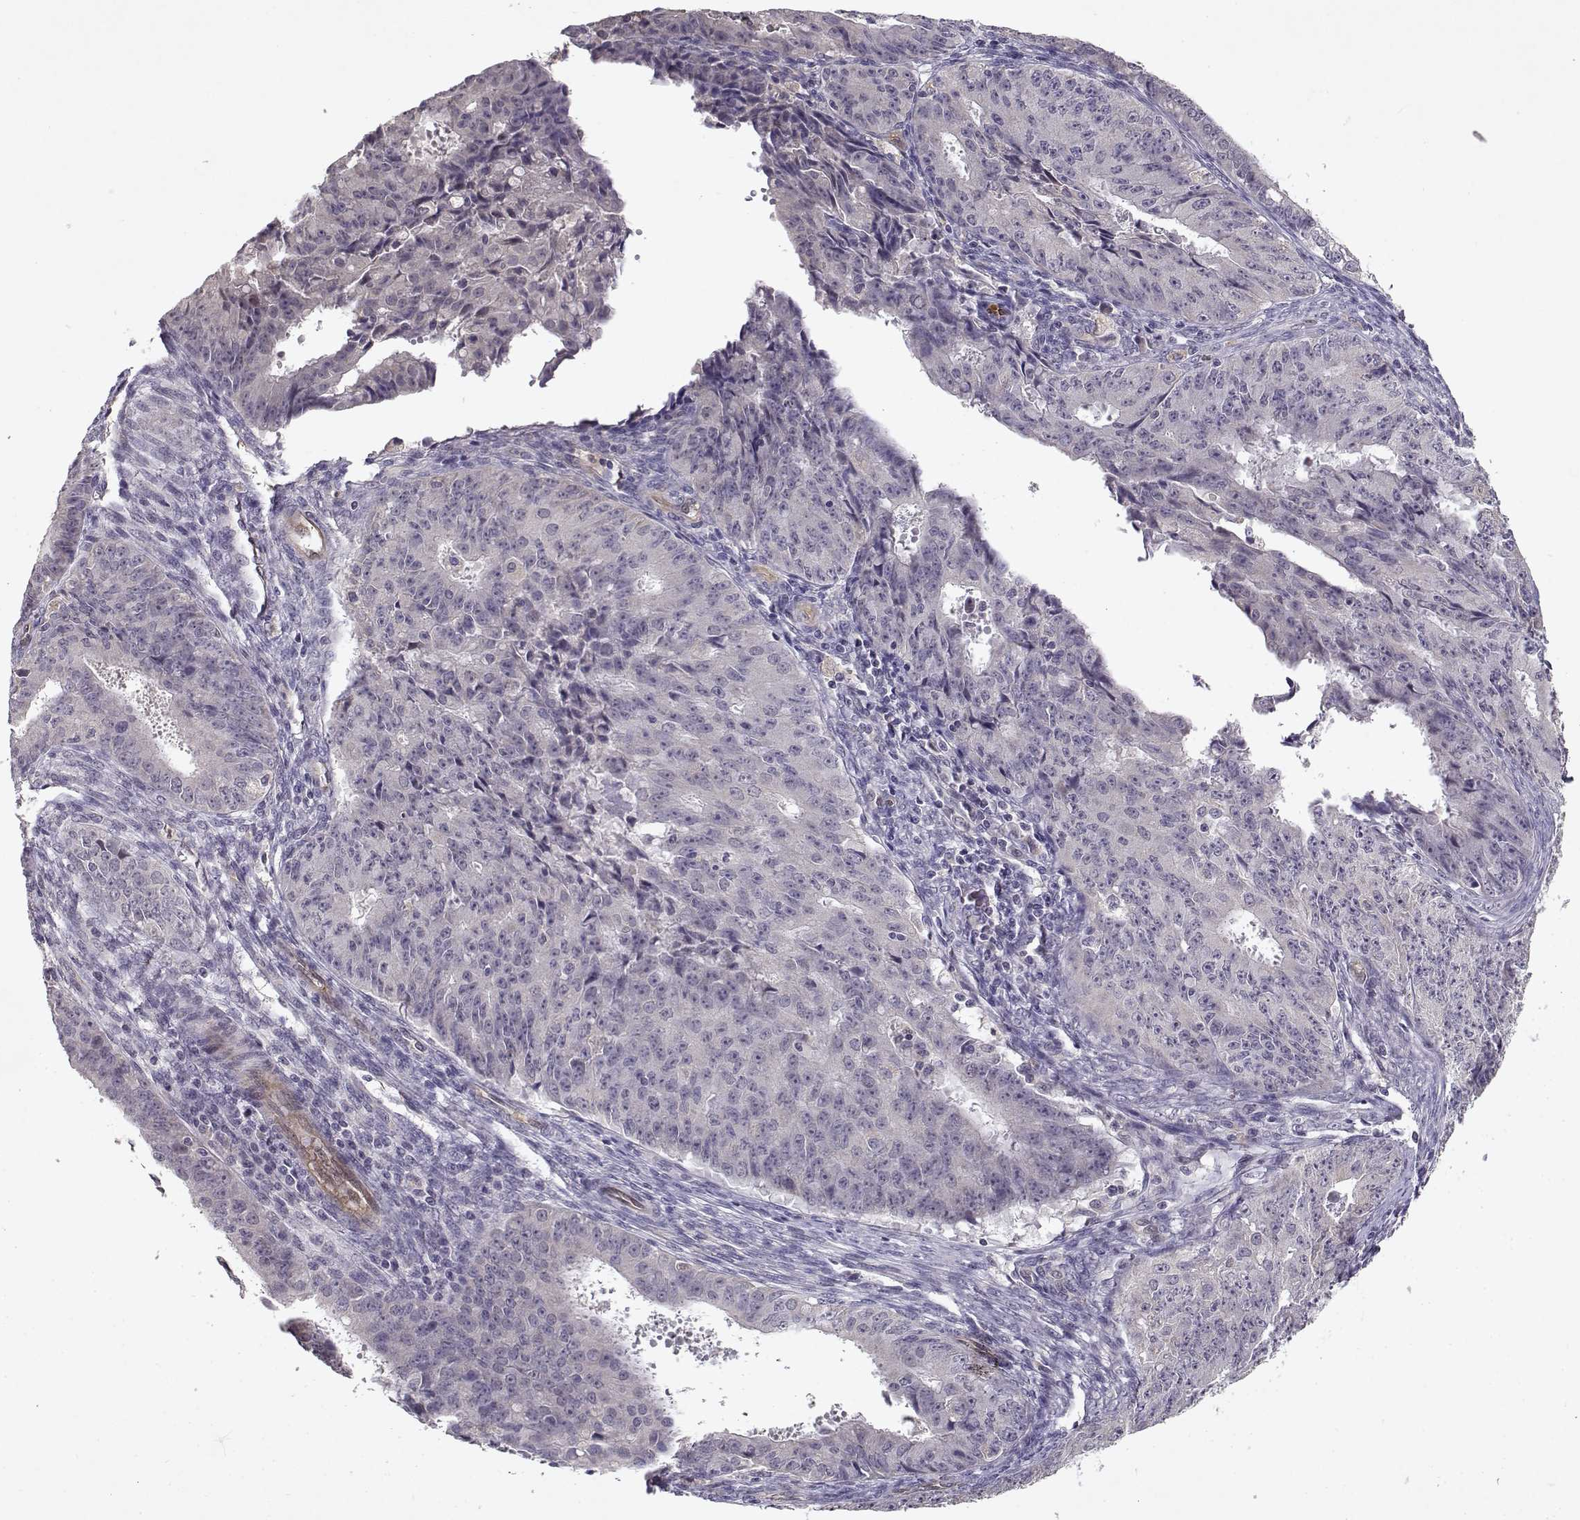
{"staining": {"intensity": "negative", "quantity": "none", "location": "none"}, "tissue": "ovarian cancer", "cell_type": "Tumor cells", "image_type": "cancer", "snomed": [{"axis": "morphology", "description": "Carcinoma, endometroid"}, {"axis": "topography", "description": "Ovary"}], "caption": "This photomicrograph is of ovarian cancer stained with immunohistochemistry (IHC) to label a protein in brown with the nuclei are counter-stained blue. There is no expression in tumor cells.", "gene": "BMX", "patient": {"sex": "female", "age": 42}}